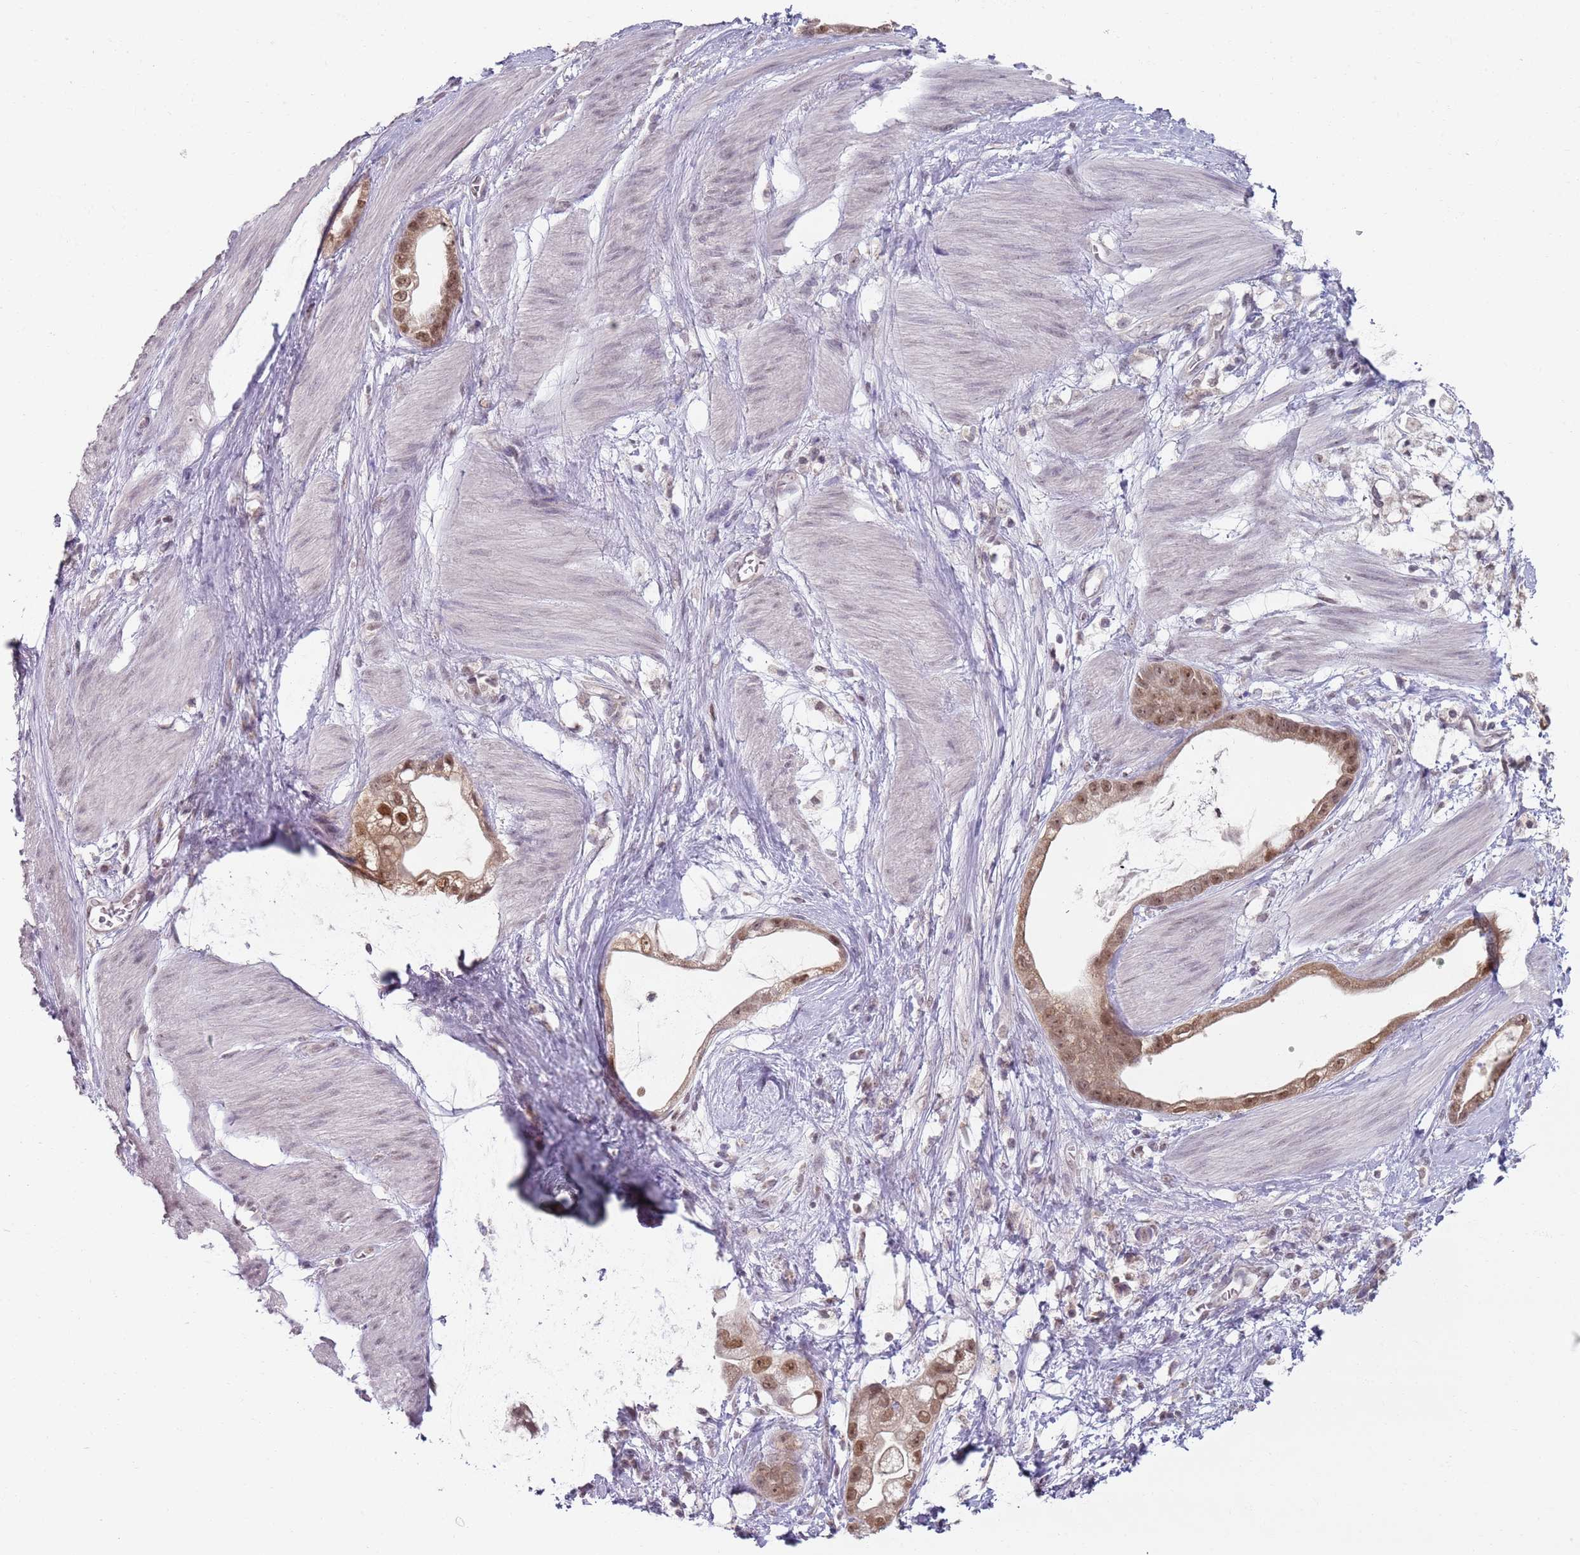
{"staining": {"intensity": "moderate", "quantity": ">75%", "location": "cytoplasmic/membranous,nuclear"}, "tissue": "stomach cancer", "cell_type": "Tumor cells", "image_type": "cancer", "snomed": [{"axis": "morphology", "description": "Adenocarcinoma, NOS"}, {"axis": "topography", "description": "Stomach"}], "caption": "IHC histopathology image of stomach adenocarcinoma stained for a protein (brown), which demonstrates medium levels of moderate cytoplasmic/membranous and nuclear staining in approximately >75% of tumor cells.", "gene": "SMARCAL1", "patient": {"sex": "male", "age": 55}}